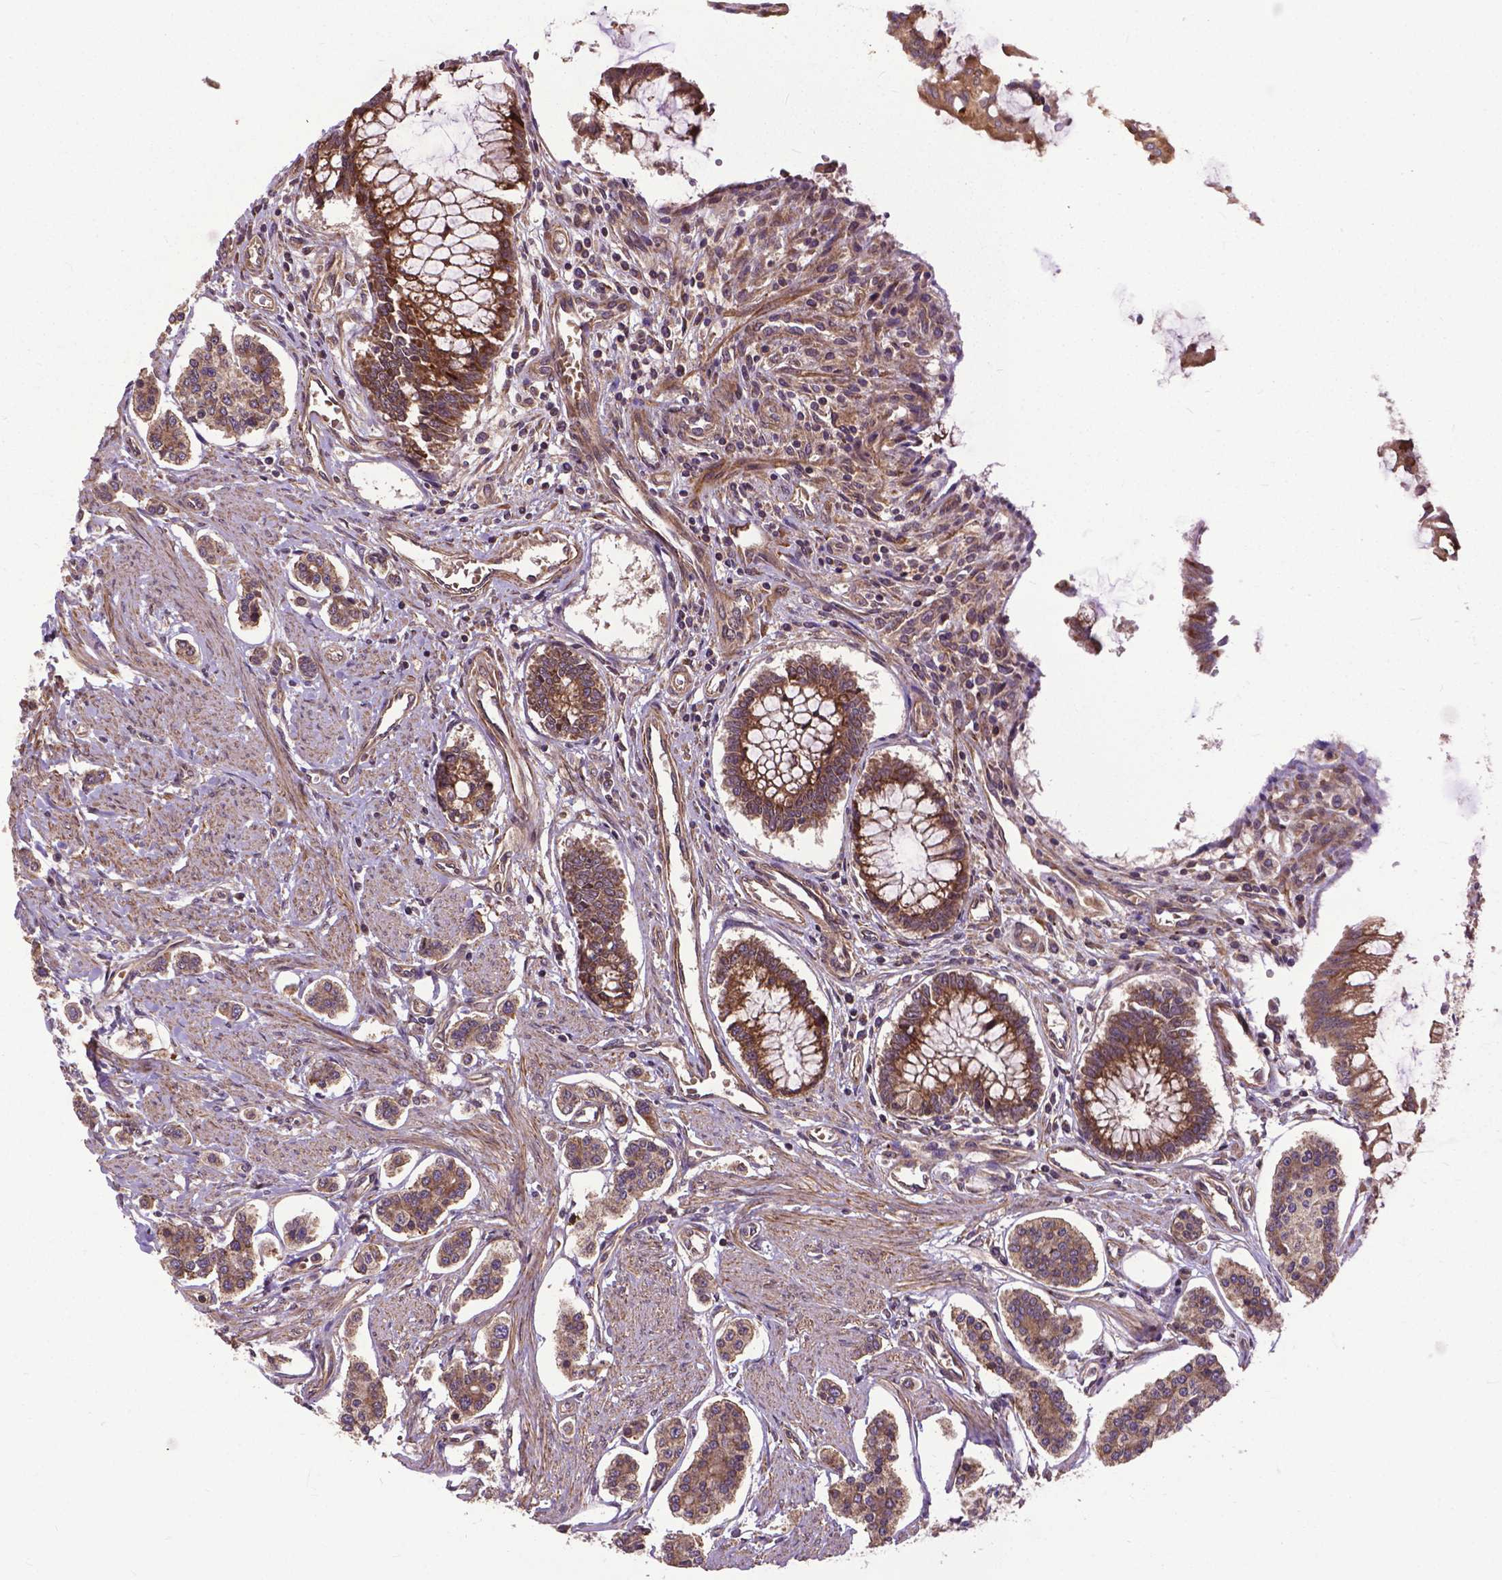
{"staining": {"intensity": "moderate", "quantity": ">75%", "location": "cytoplasmic/membranous"}, "tissue": "carcinoid", "cell_type": "Tumor cells", "image_type": "cancer", "snomed": [{"axis": "morphology", "description": "Carcinoid, malignant, NOS"}, {"axis": "topography", "description": "Small intestine"}], "caption": "Brown immunohistochemical staining in carcinoid shows moderate cytoplasmic/membranous positivity in about >75% of tumor cells. (IHC, brightfield microscopy, high magnification).", "gene": "ZNF616", "patient": {"sex": "female", "age": 65}}